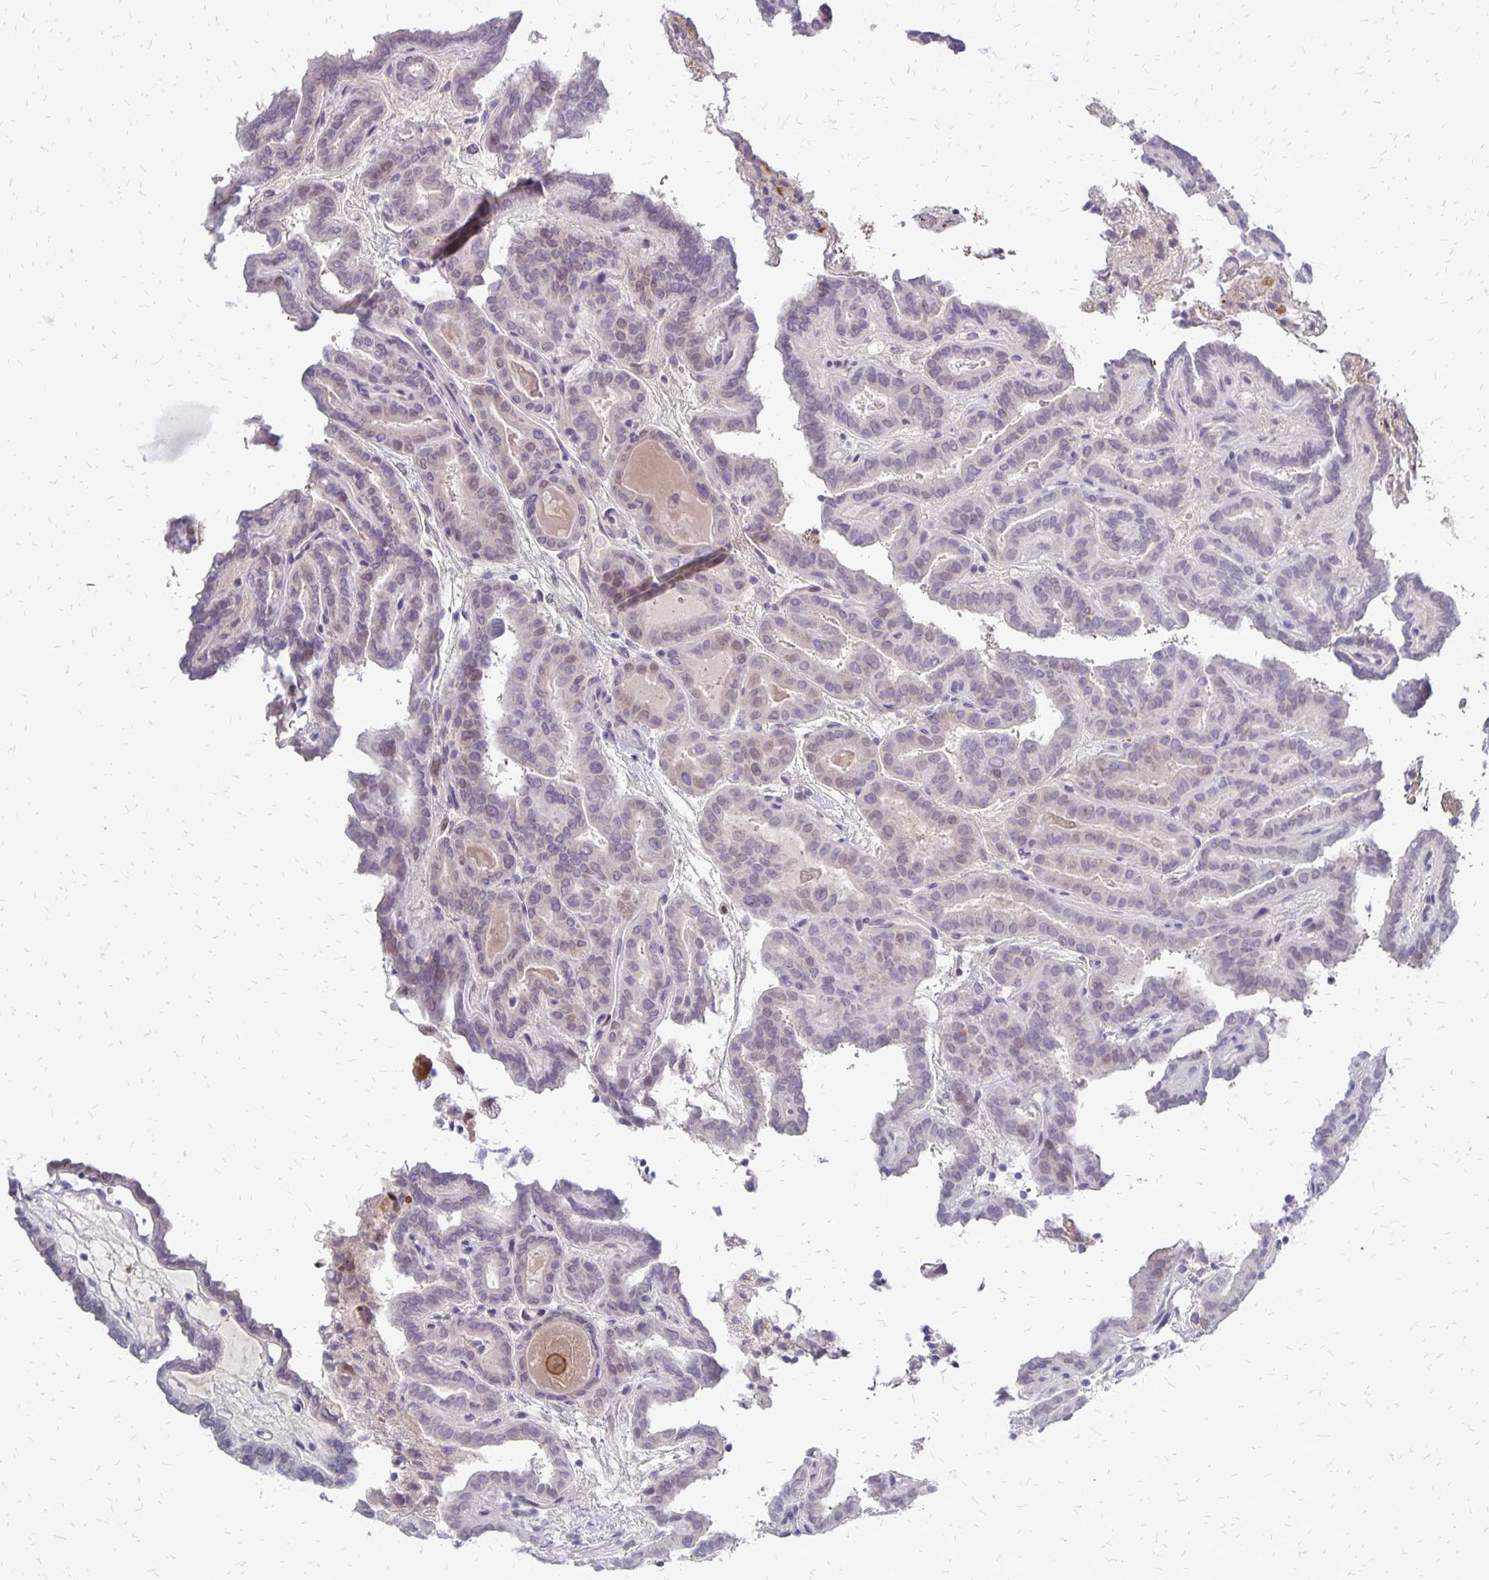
{"staining": {"intensity": "negative", "quantity": "none", "location": "none"}, "tissue": "thyroid cancer", "cell_type": "Tumor cells", "image_type": "cancer", "snomed": [{"axis": "morphology", "description": "Papillary adenocarcinoma, NOS"}, {"axis": "topography", "description": "Thyroid gland"}], "caption": "IHC micrograph of thyroid cancer (papillary adenocarcinoma) stained for a protein (brown), which reveals no positivity in tumor cells.", "gene": "DCK", "patient": {"sex": "female", "age": 46}}